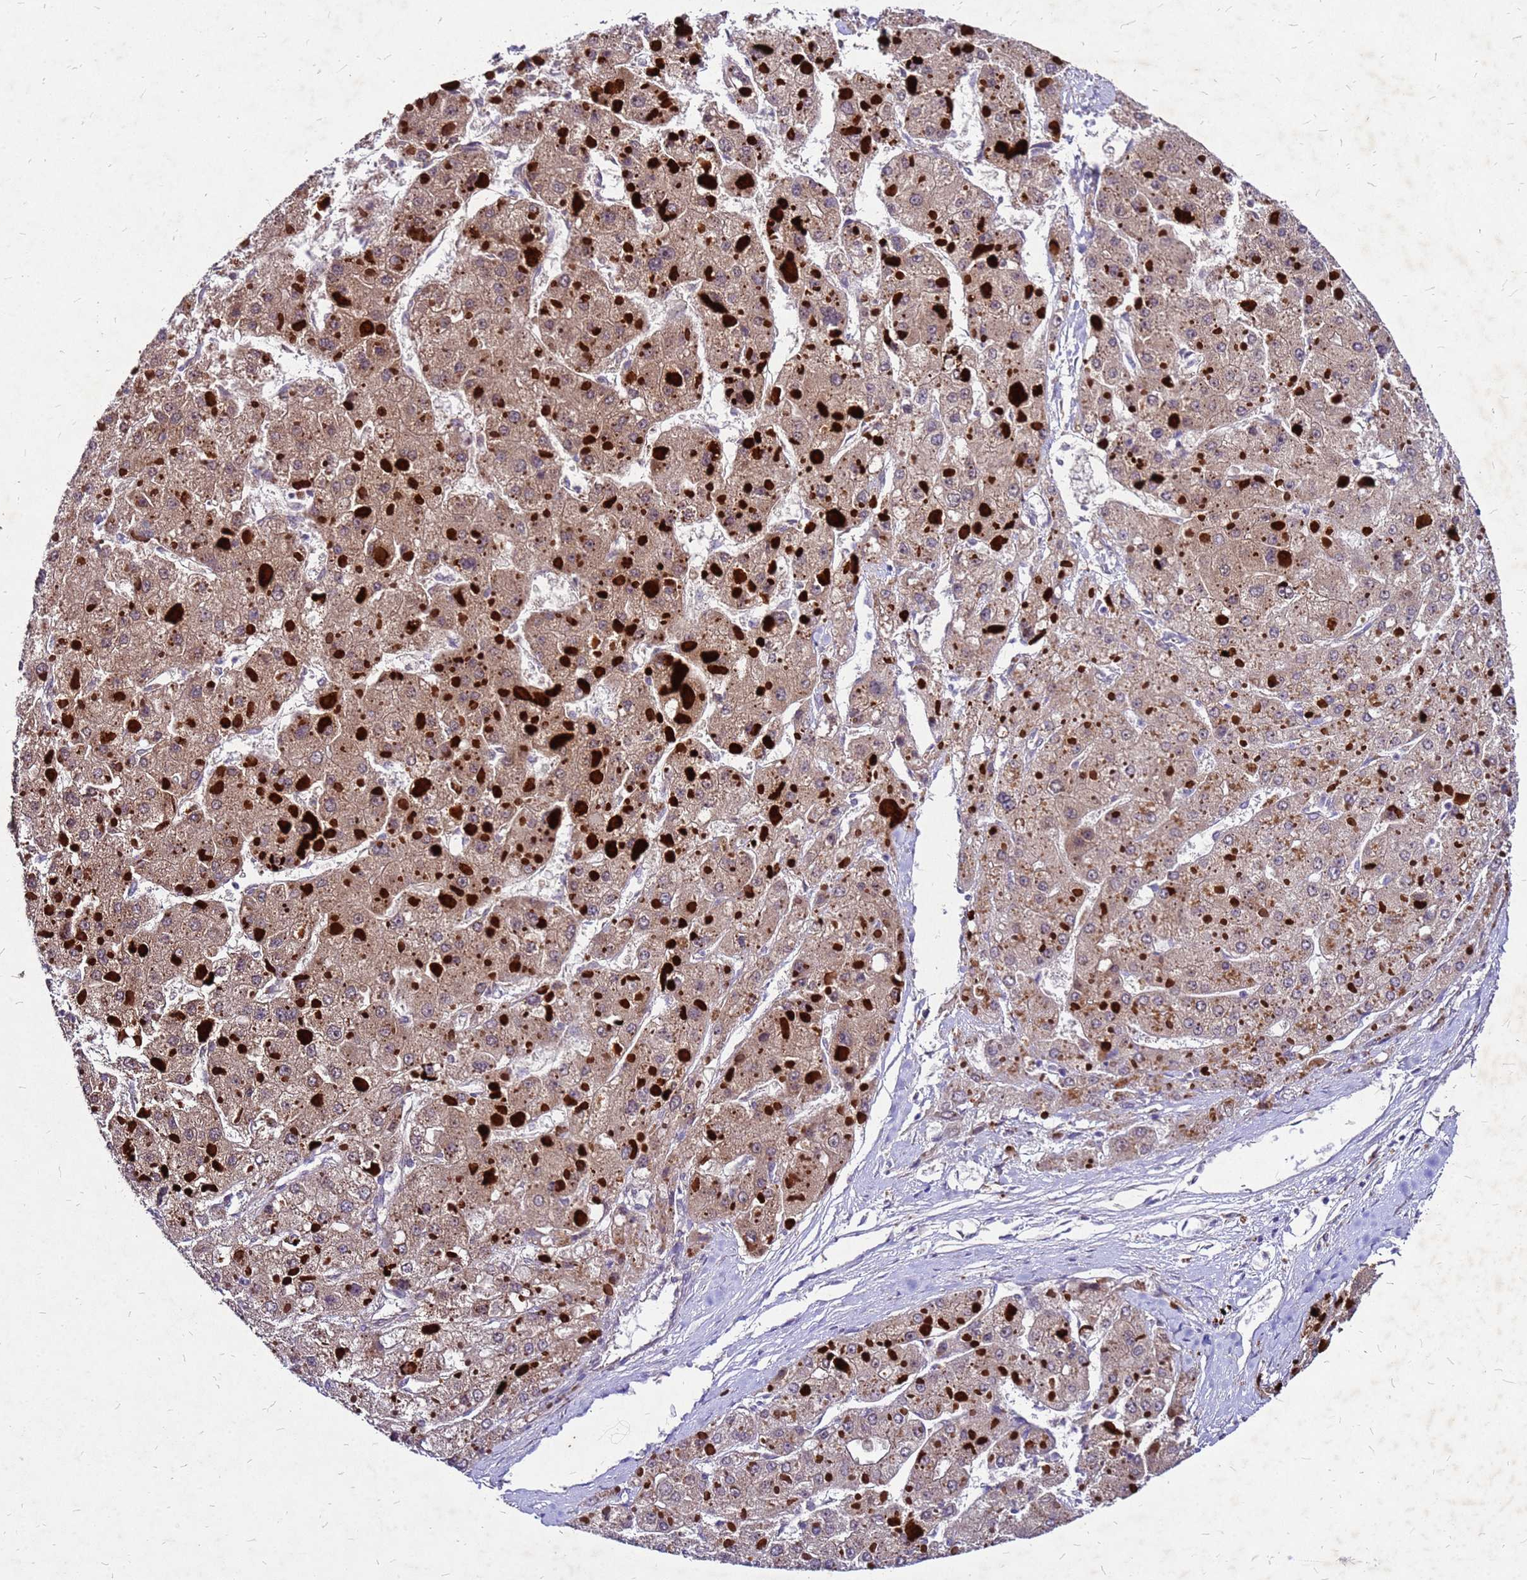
{"staining": {"intensity": "weak", "quantity": ">75%", "location": "cytoplasmic/membranous"}, "tissue": "liver cancer", "cell_type": "Tumor cells", "image_type": "cancer", "snomed": [{"axis": "morphology", "description": "Carcinoma, Hepatocellular, NOS"}, {"axis": "topography", "description": "Liver"}], "caption": "Immunohistochemical staining of liver cancer (hepatocellular carcinoma) exhibits low levels of weak cytoplasmic/membranous protein expression in approximately >75% of tumor cells.", "gene": "DUSP23", "patient": {"sex": "female", "age": 73}}